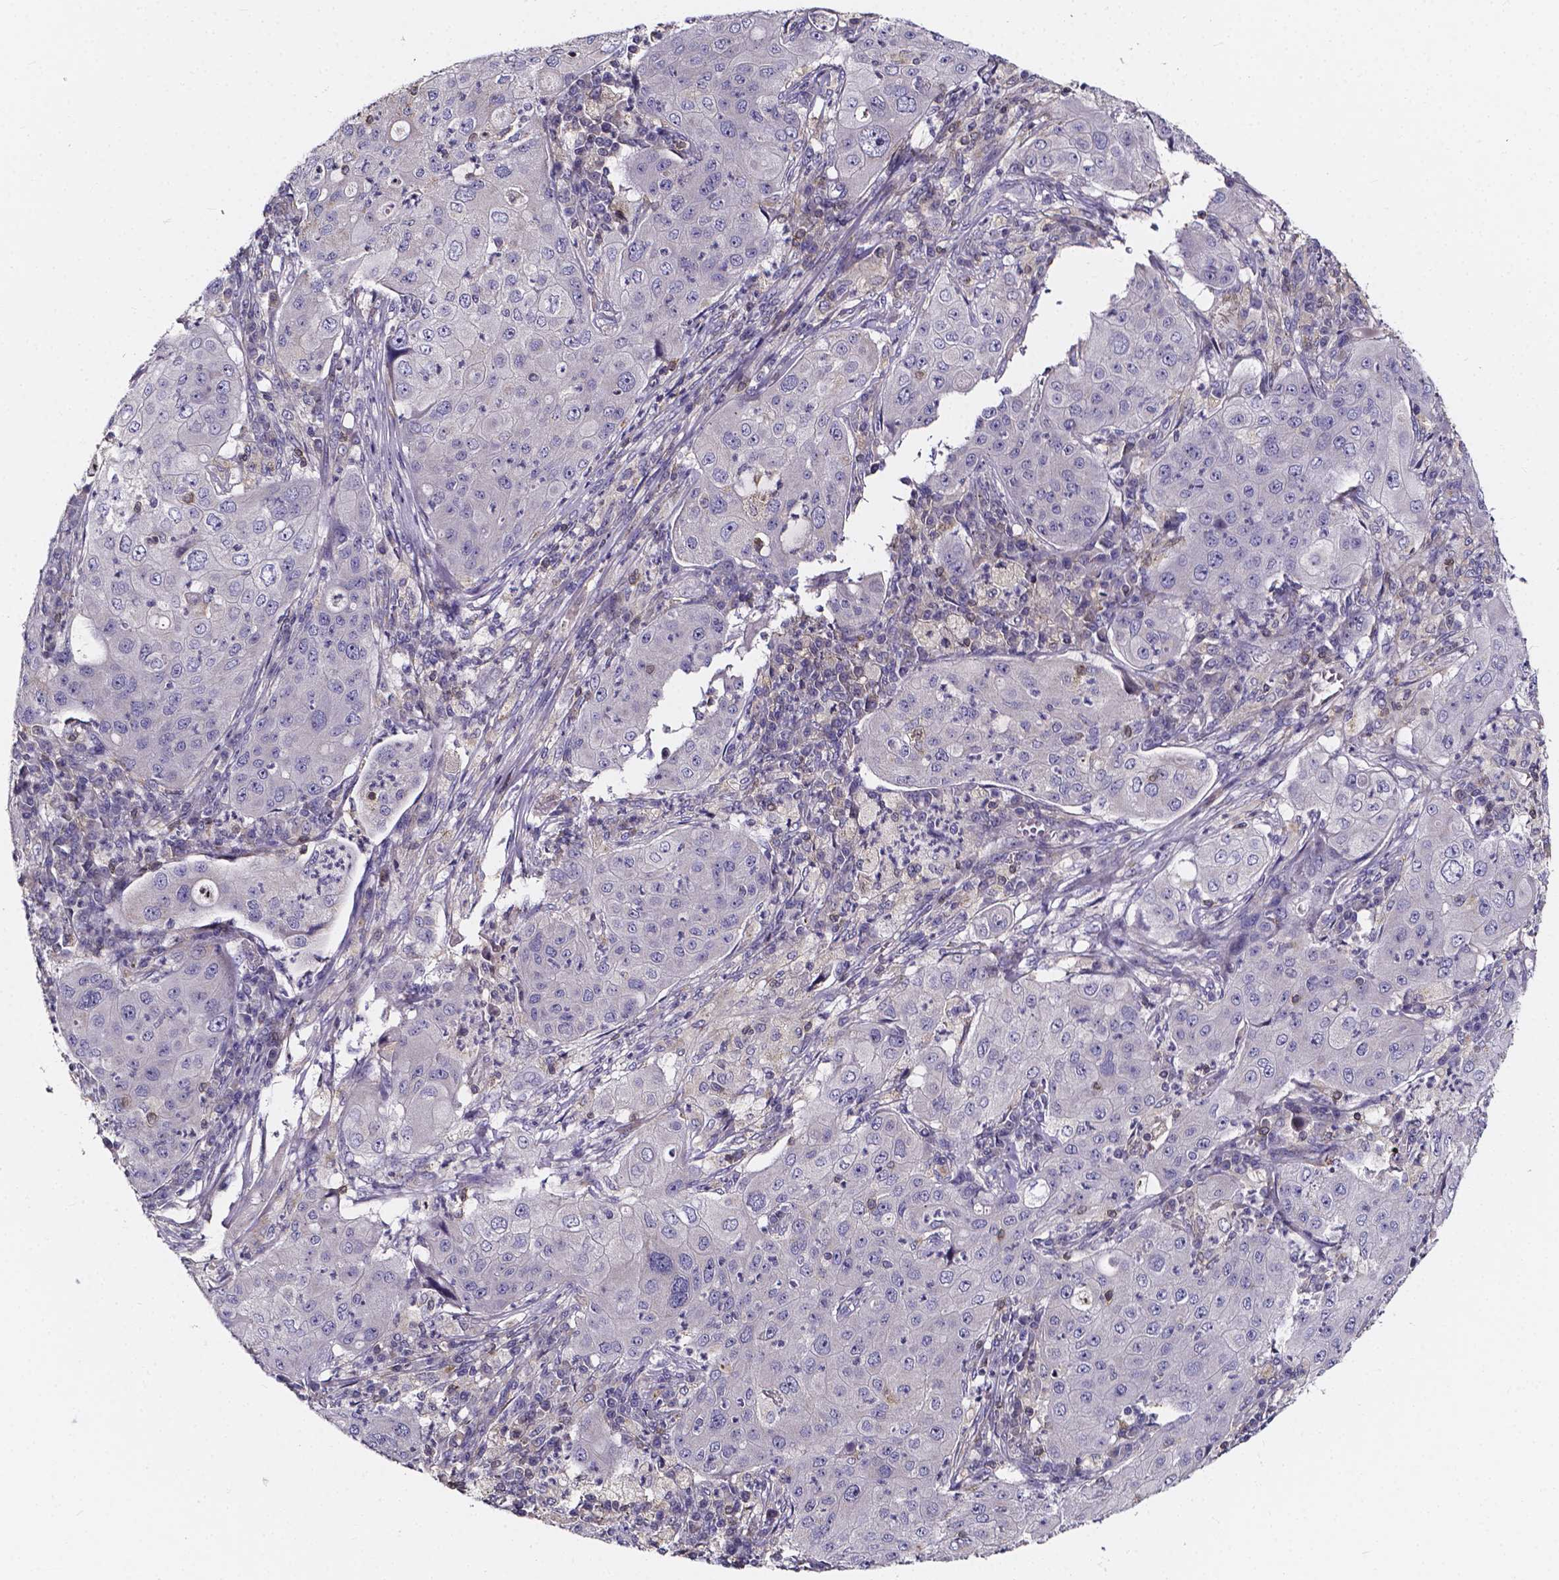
{"staining": {"intensity": "negative", "quantity": "none", "location": "none"}, "tissue": "lung cancer", "cell_type": "Tumor cells", "image_type": "cancer", "snomed": [{"axis": "morphology", "description": "Squamous cell carcinoma, NOS"}, {"axis": "topography", "description": "Lung"}], "caption": "Tumor cells are negative for brown protein staining in lung cancer.", "gene": "THEMIS", "patient": {"sex": "female", "age": 59}}